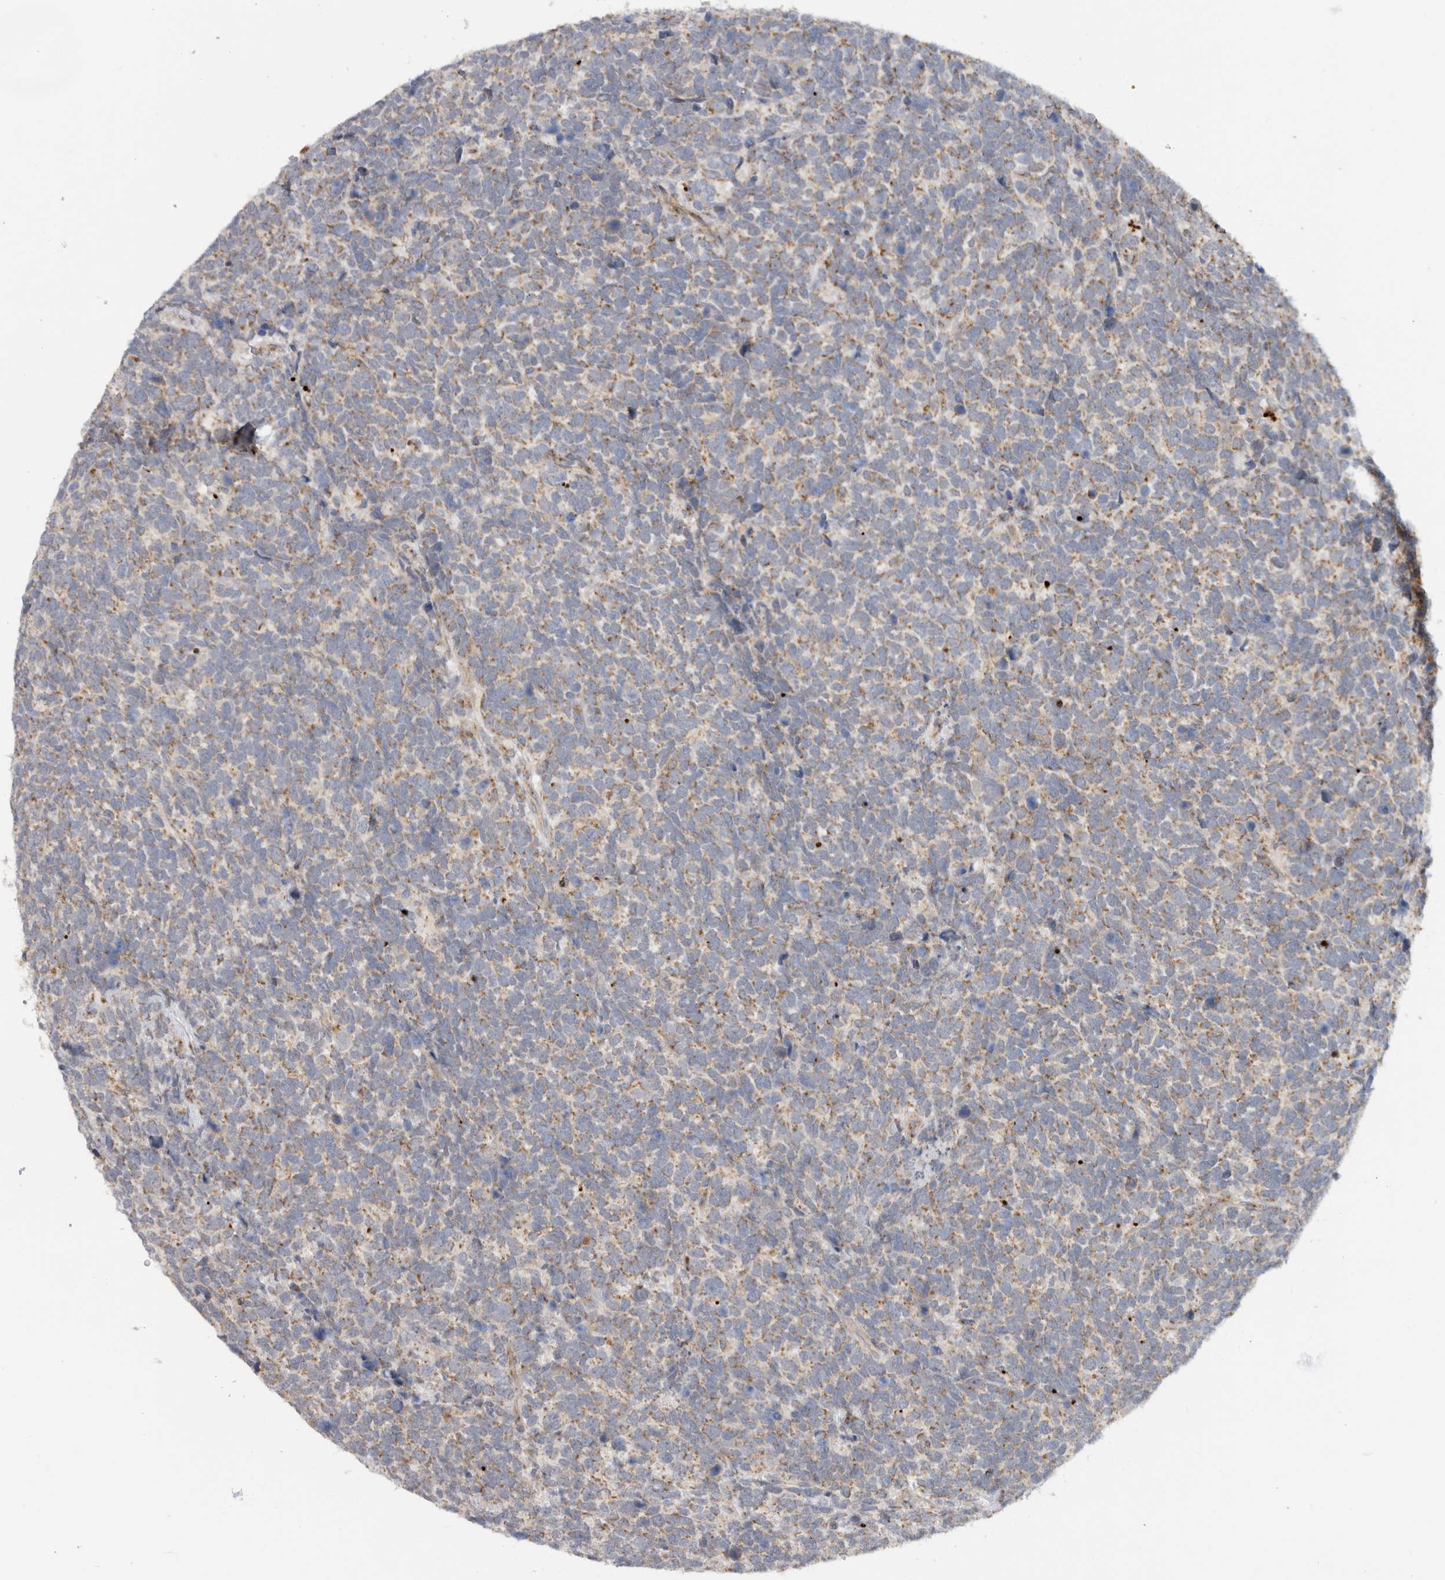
{"staining": {"intensity": "weak", "quantity": ">75%", "location": "cytoplasmic/membranous"}, "tissue": "urothelial cancer", "cell_type": "Tumor cells", "image_type": "cancer", "snomed": [{"axis": "morphology", "description": "Urothelial carcinoma, High grade"}, {"axis": "topography", "description": "Urinary bladder"}], "caption": "Urothelial cancer was stained to show a protein in brown. There is low levels of weak cytoplasmic/membranous positivity in approximately >75% of tumor cells.", "gene": "CMC2", "patient": {"sex": "female", "age": 82}}